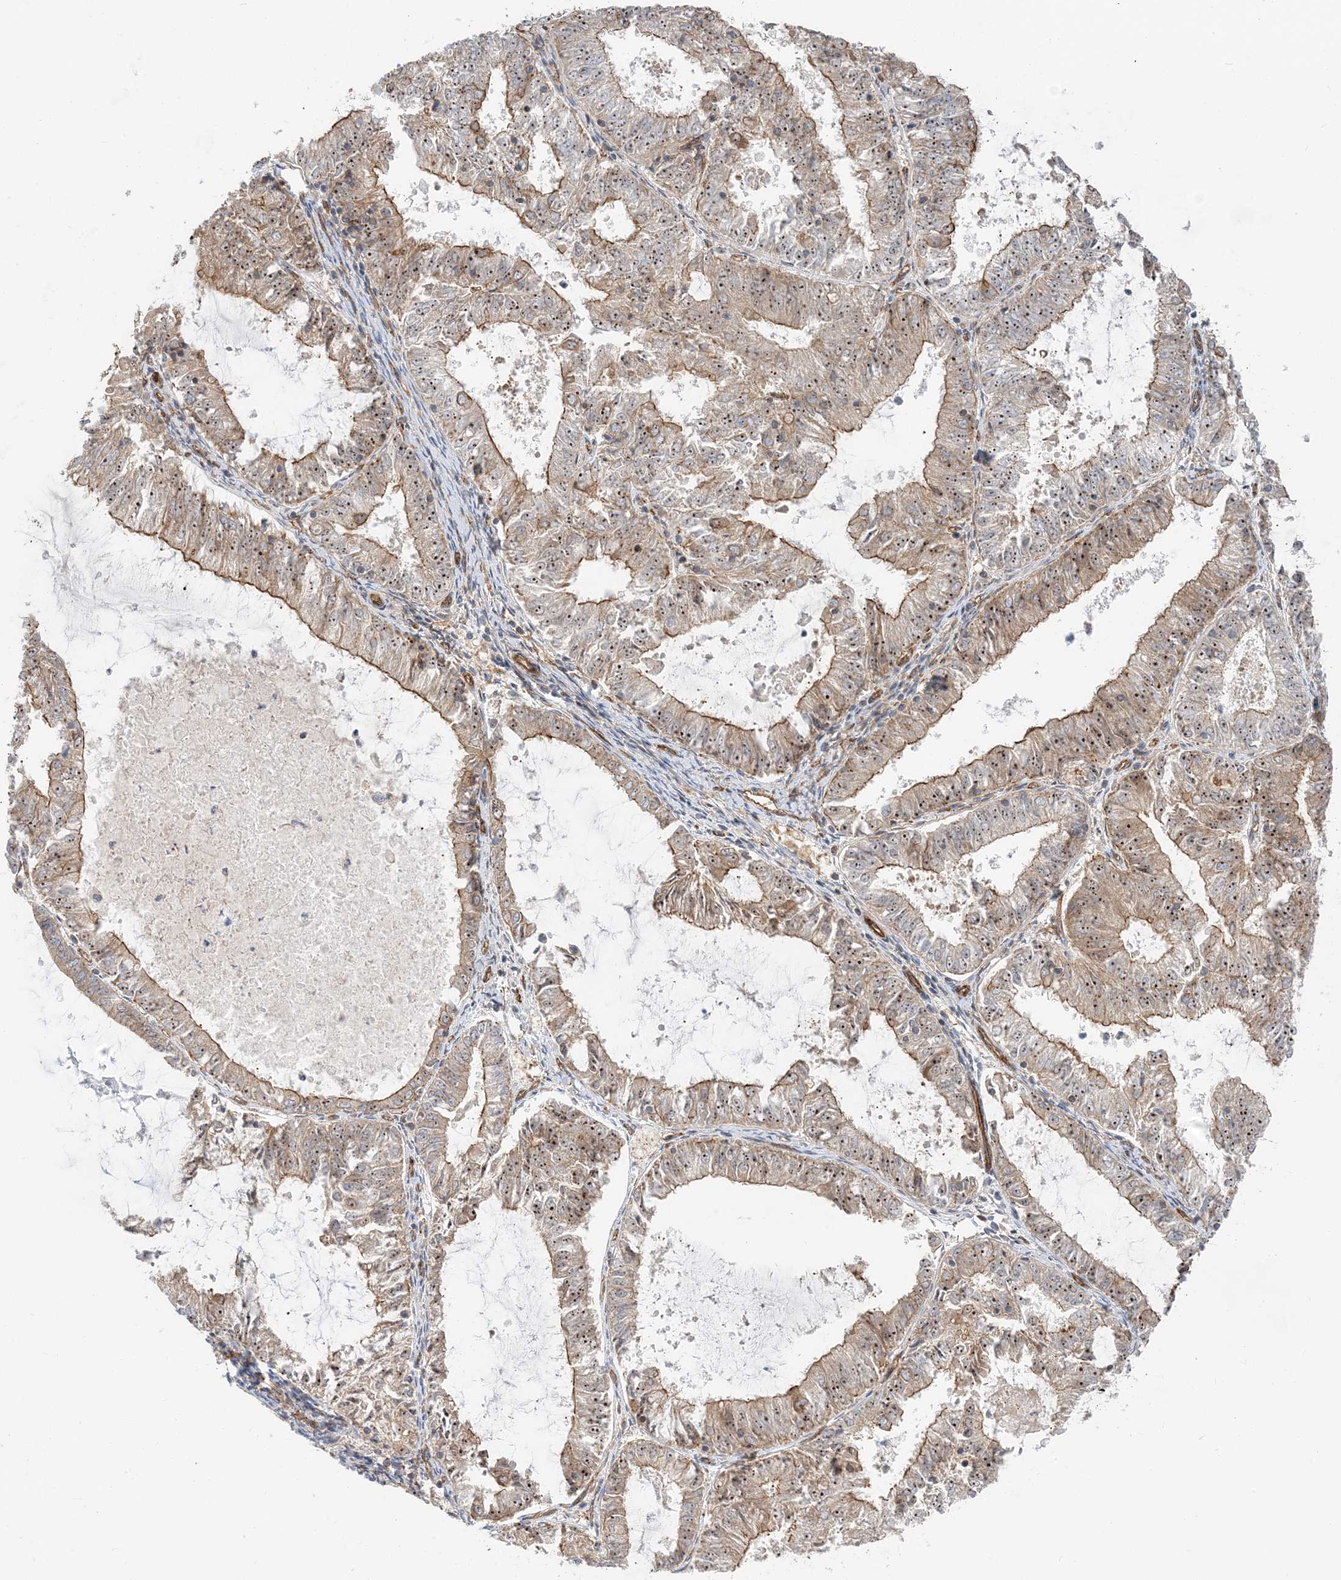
{"staining": {"intensity": "moderate", "quantity": "25%-75%", "location": "cytoplasmic/membranous,nuclear"}, "tissue": "endometrial cancer", "cell_type": "Tumor cells", "image_type": "cancer", "snomed": [{"axis": "morphology", "description": "Adenocarcinoma, NOS"}, {"axis": "topography", "description": "Endometrium"}], "caption": "A high-resolution micrograph shows immunohistochemistry staining of adenocarcinoma (endometrial), which displays moderate cytoplasmic/membranous and nuclear positivity in about 25%-75% of tumor cells.", "gene": "MYL5", "patient": {"sex": "female", "age": 57}}